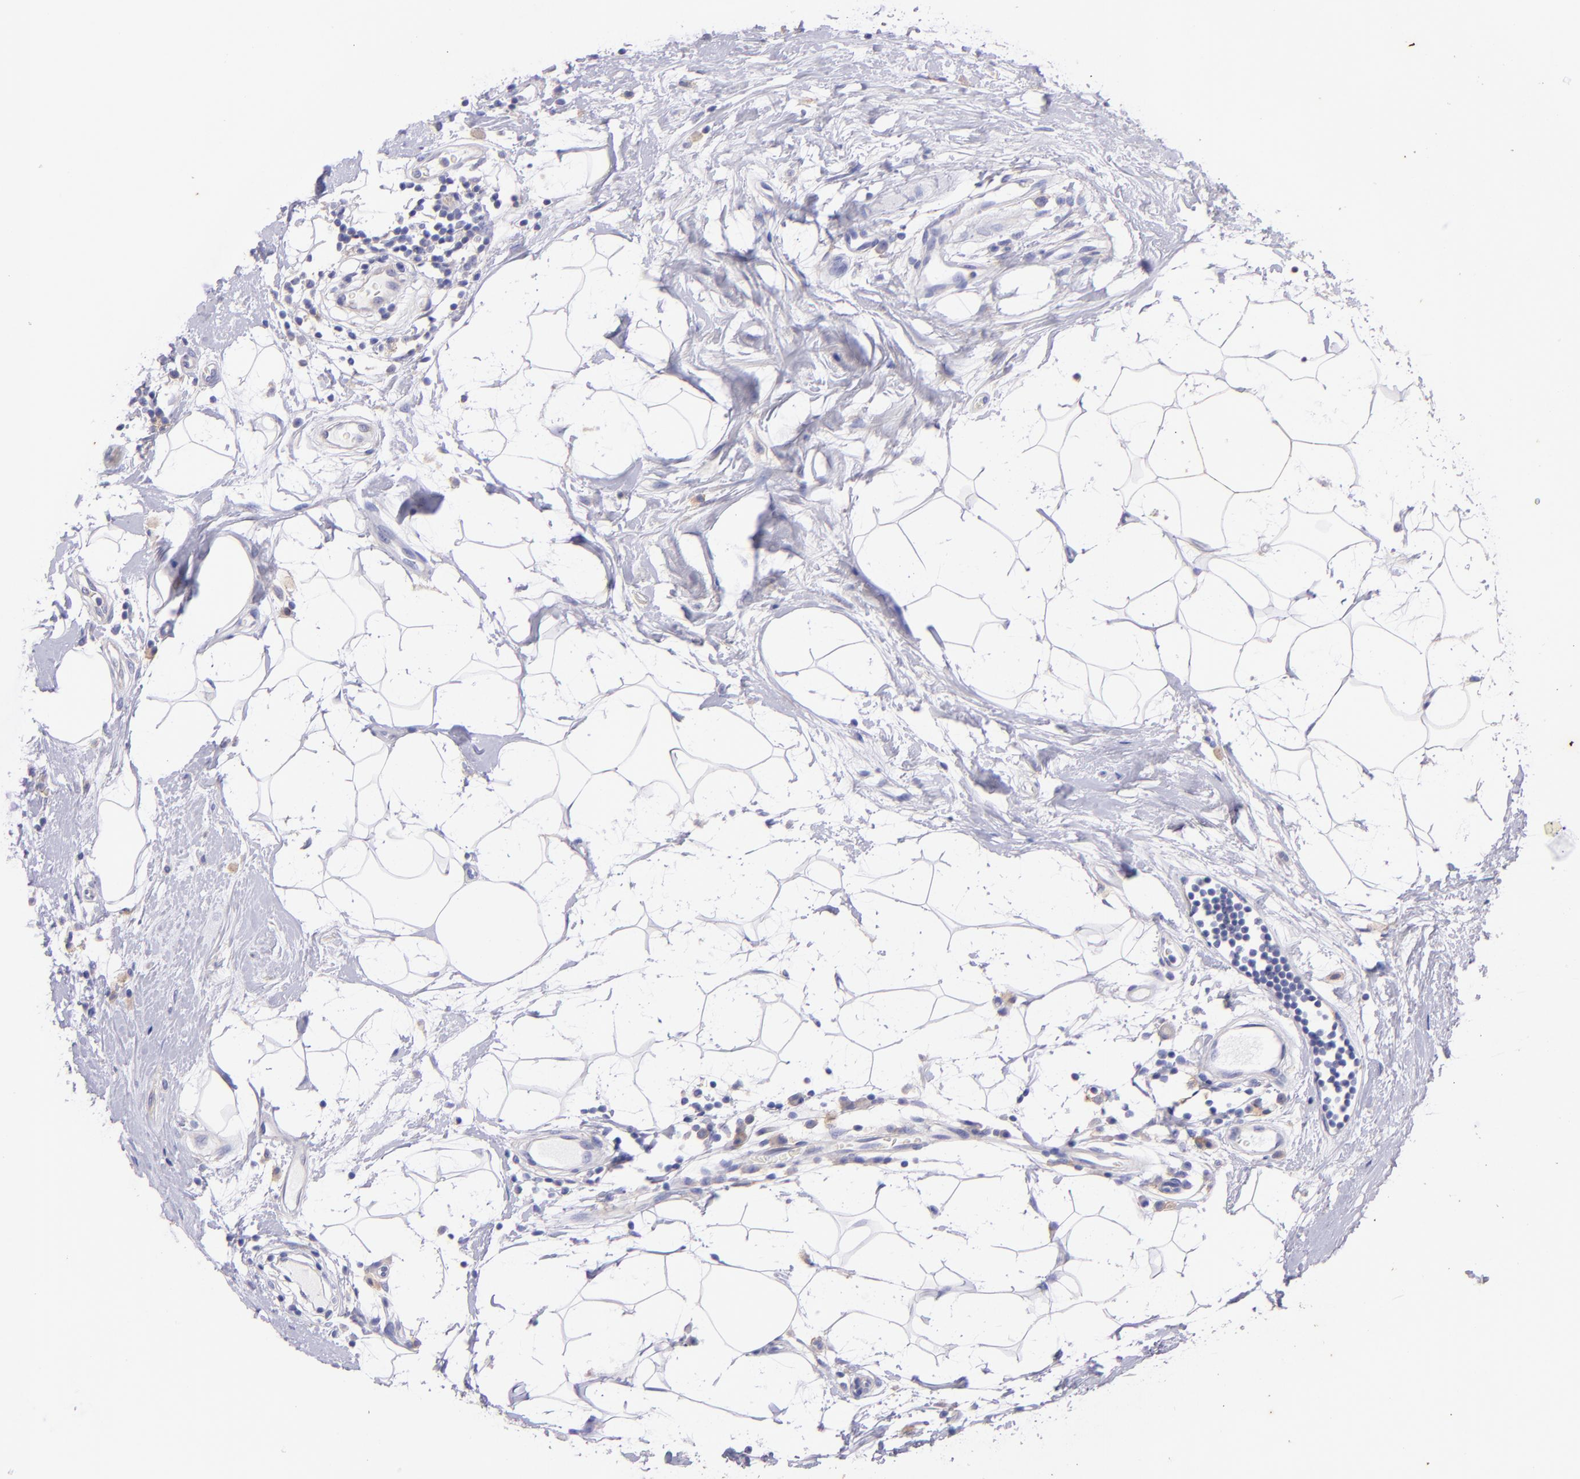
{"staining": {"intensity": "weak", "quantity": ">75%", "location": "cytoplasmic/membranous"}, "tissue": "breast cancer", "cell_type": "Tumor cells", "image_type": "cancer", "snomed": [{"axis": "morphology", "description": "Duct carcinoma"}, {"axis": "topography", "description": "Breast"}], "caption": "Protein expression by immunohistochemistry (IHC) demonstrates weak cytoplasmic/membranous expression in approximately >75% of tumor cells in intraductal carcinoma (breast).", "gene": "RET", "patient": {"sex": "female", "age": 40}}